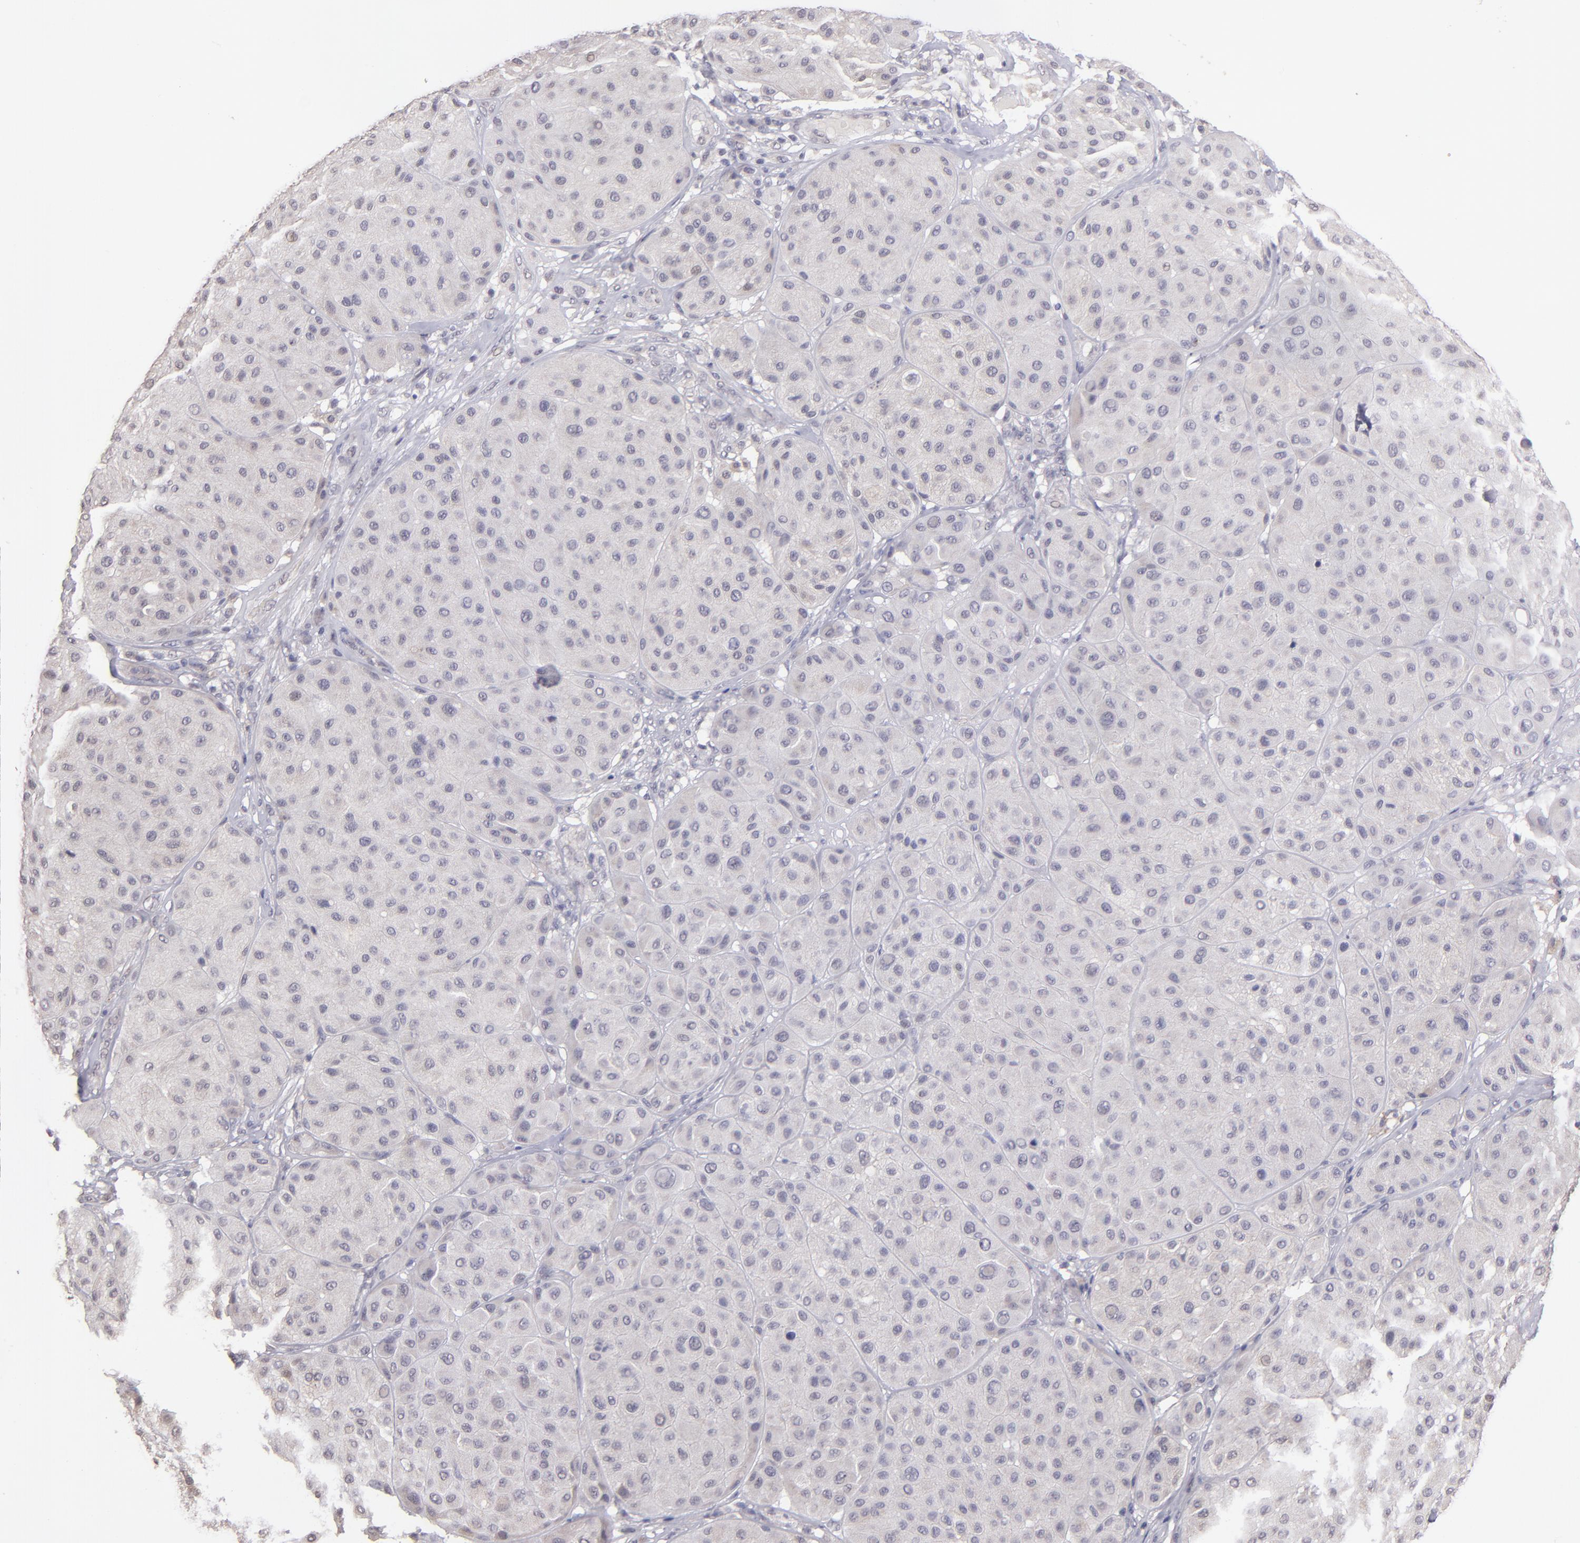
{"staining": {"intensity": "weak", "quantity": "<25%", "location": "nuclear"}, "tissue": "melanoma", "cell_type": "Tumor cells", "image_type": "cancer", "snomed": [{"axis": "morphology", "description": "Normal tissue, NOS"}, {"axis": "morphology", "description": "Malignant melanoma, Metastatic site"}, {"axis": "topography", "description": "Skin"}], "caption": "Human melanoma stained for a protein using immunohistochemistry (IHC) demonstrates no staining in tumor cells.", "gene": "NRXN3", "patient": {"sex": "male", "age": 41}}